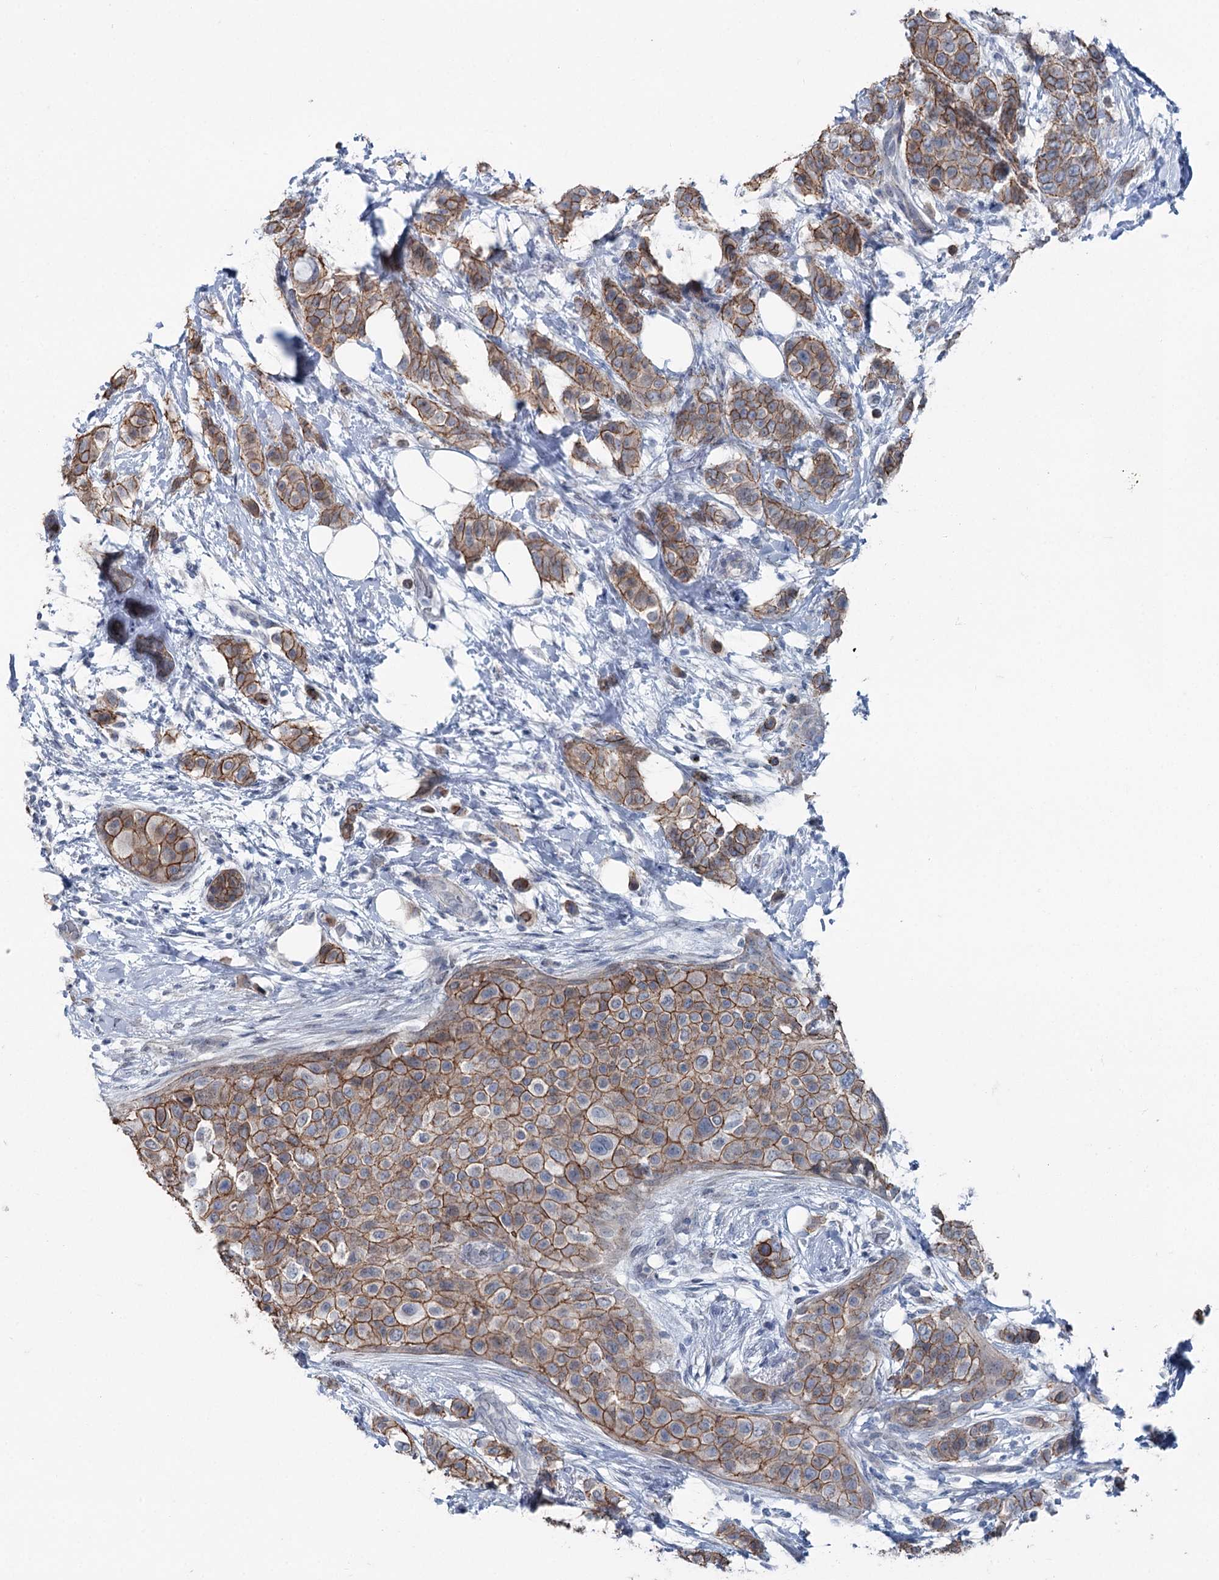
{"staining": {"intensity": "moderate", "quantity": ">75%", "location": "cytoplasmic/membranous"}, "tissue": "breast cancer", "cell_type": "Tumor cells", "image_type": "cancer", "snomed": [{"axis": "morphology", "description": "Lobular carcinoma"}, {"axis": "topography", "description": "Breast"}], "caption": "Immunohistochemistry (IHC) micrograph of human breast cancer stained for a protein (brown), which demonstrates medium levels of moderate cytoplasmic/membranous expression in approximately >75% of tumor cells.", "gene": "FAM120B", "patient": {"sex": "female", "age": 51}}